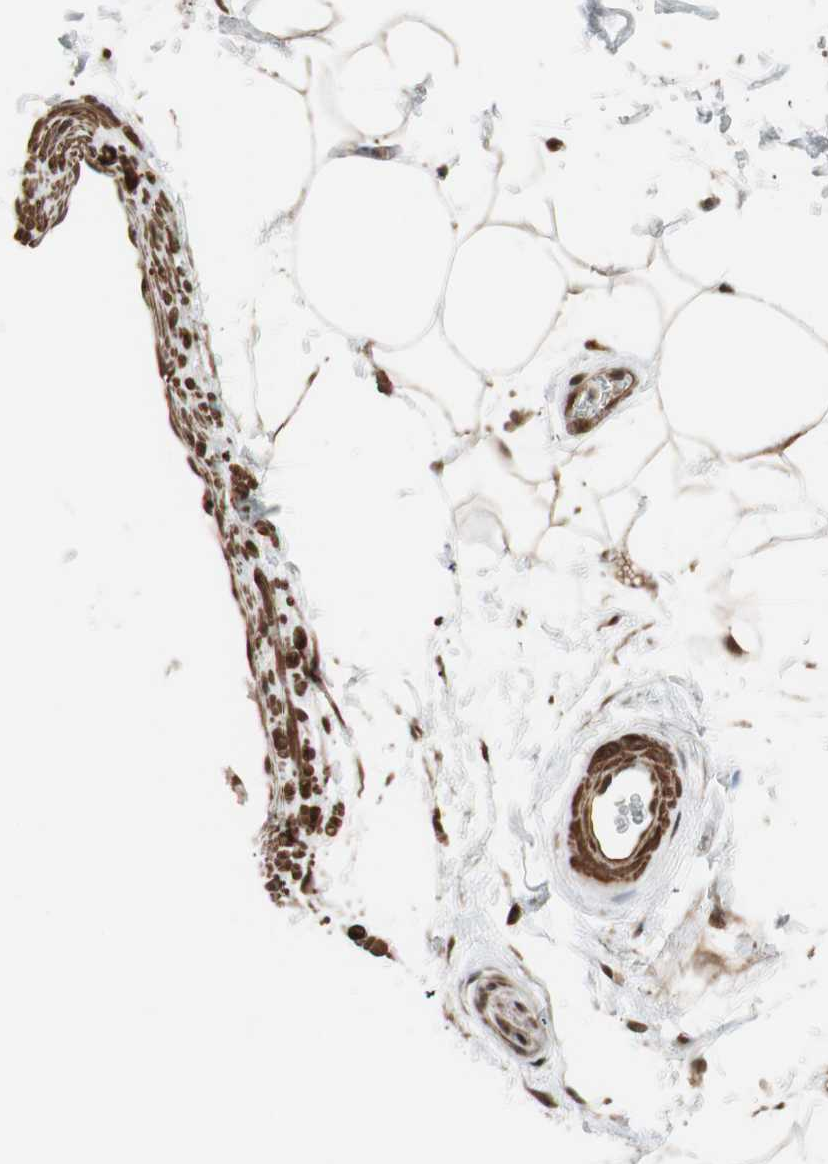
{"staining": {"intensity": "moderate", "quantity": "25%-75%", "location": "nuclear"}, "tissue": "adipose tissue", "cell_type": "Adipocytes", "image_type": "normal", "snomed": [{"axis": "morphology", "description": "Normal tissue, NOS"}, {"axis": "topography", "description": "Soft tissue"}], "caption": "DAB (3,3'-diaminobenzidine) immunohistochemical staining of normal human adipose tissue exhibits moderate nuclear protein expression in about 25%-75% of adipocytes. (DAB (3,3'-diaminobenzidine) IHC, brown staining for protein, blue staining for nuclei).", "gene": "DRAP1", "patient": {"sex": "male", "age": 72}}